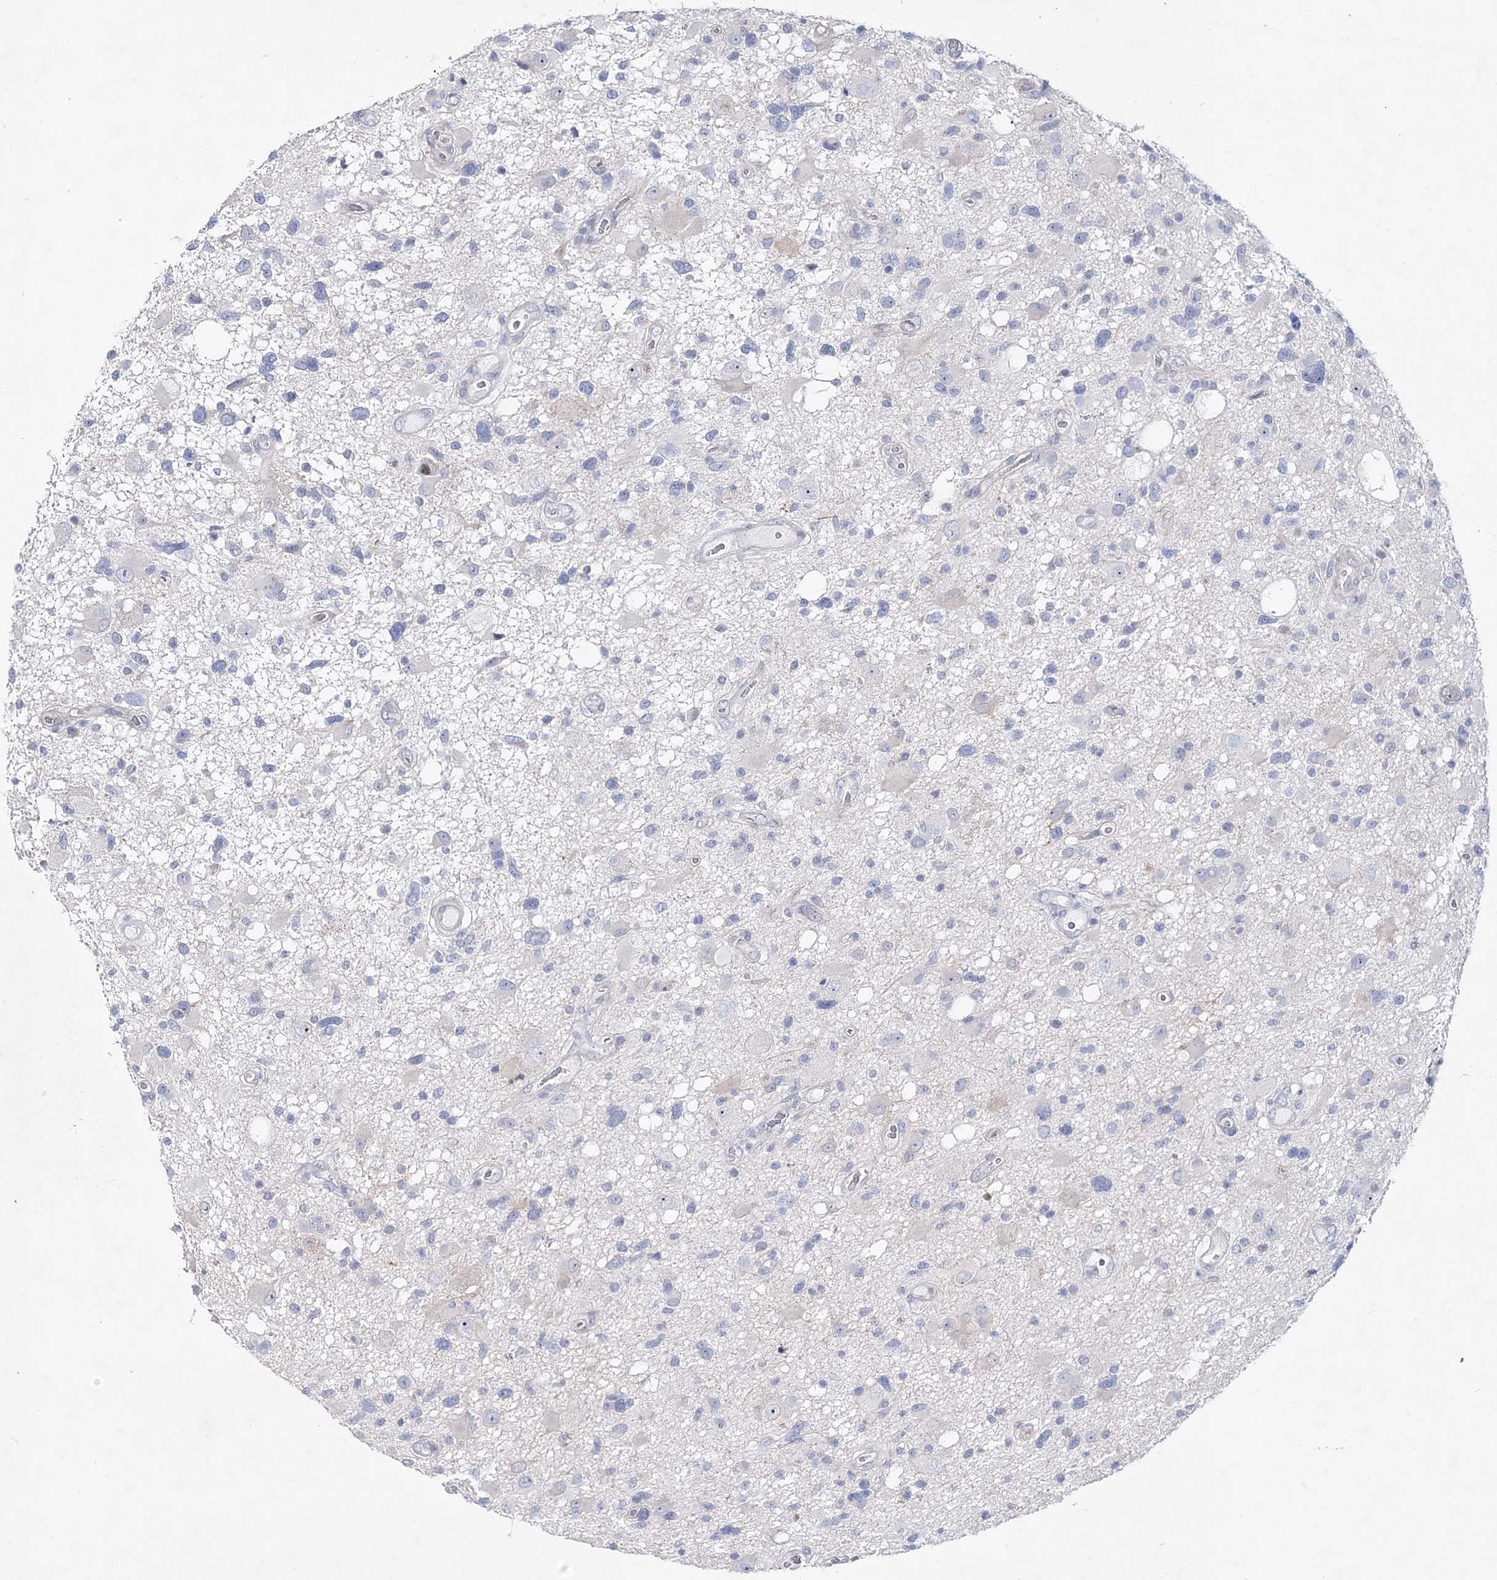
{"staining": {"intensity": "negative", "quantity": "none", "location": "none"}, "tissue": "glioma", "cell_type": "Tumor cells", "image_type": "cancer", "snomed": [{"axis": "morphology", "description": "Glioma, malignant, High grade"}, {"axis": "topography", "description": "Brain"}], "caption": "Tumor cells are negative for protein expression in human glioma.", "gene": "ANO1", "patient": {"sex": "male", "age": 33}}